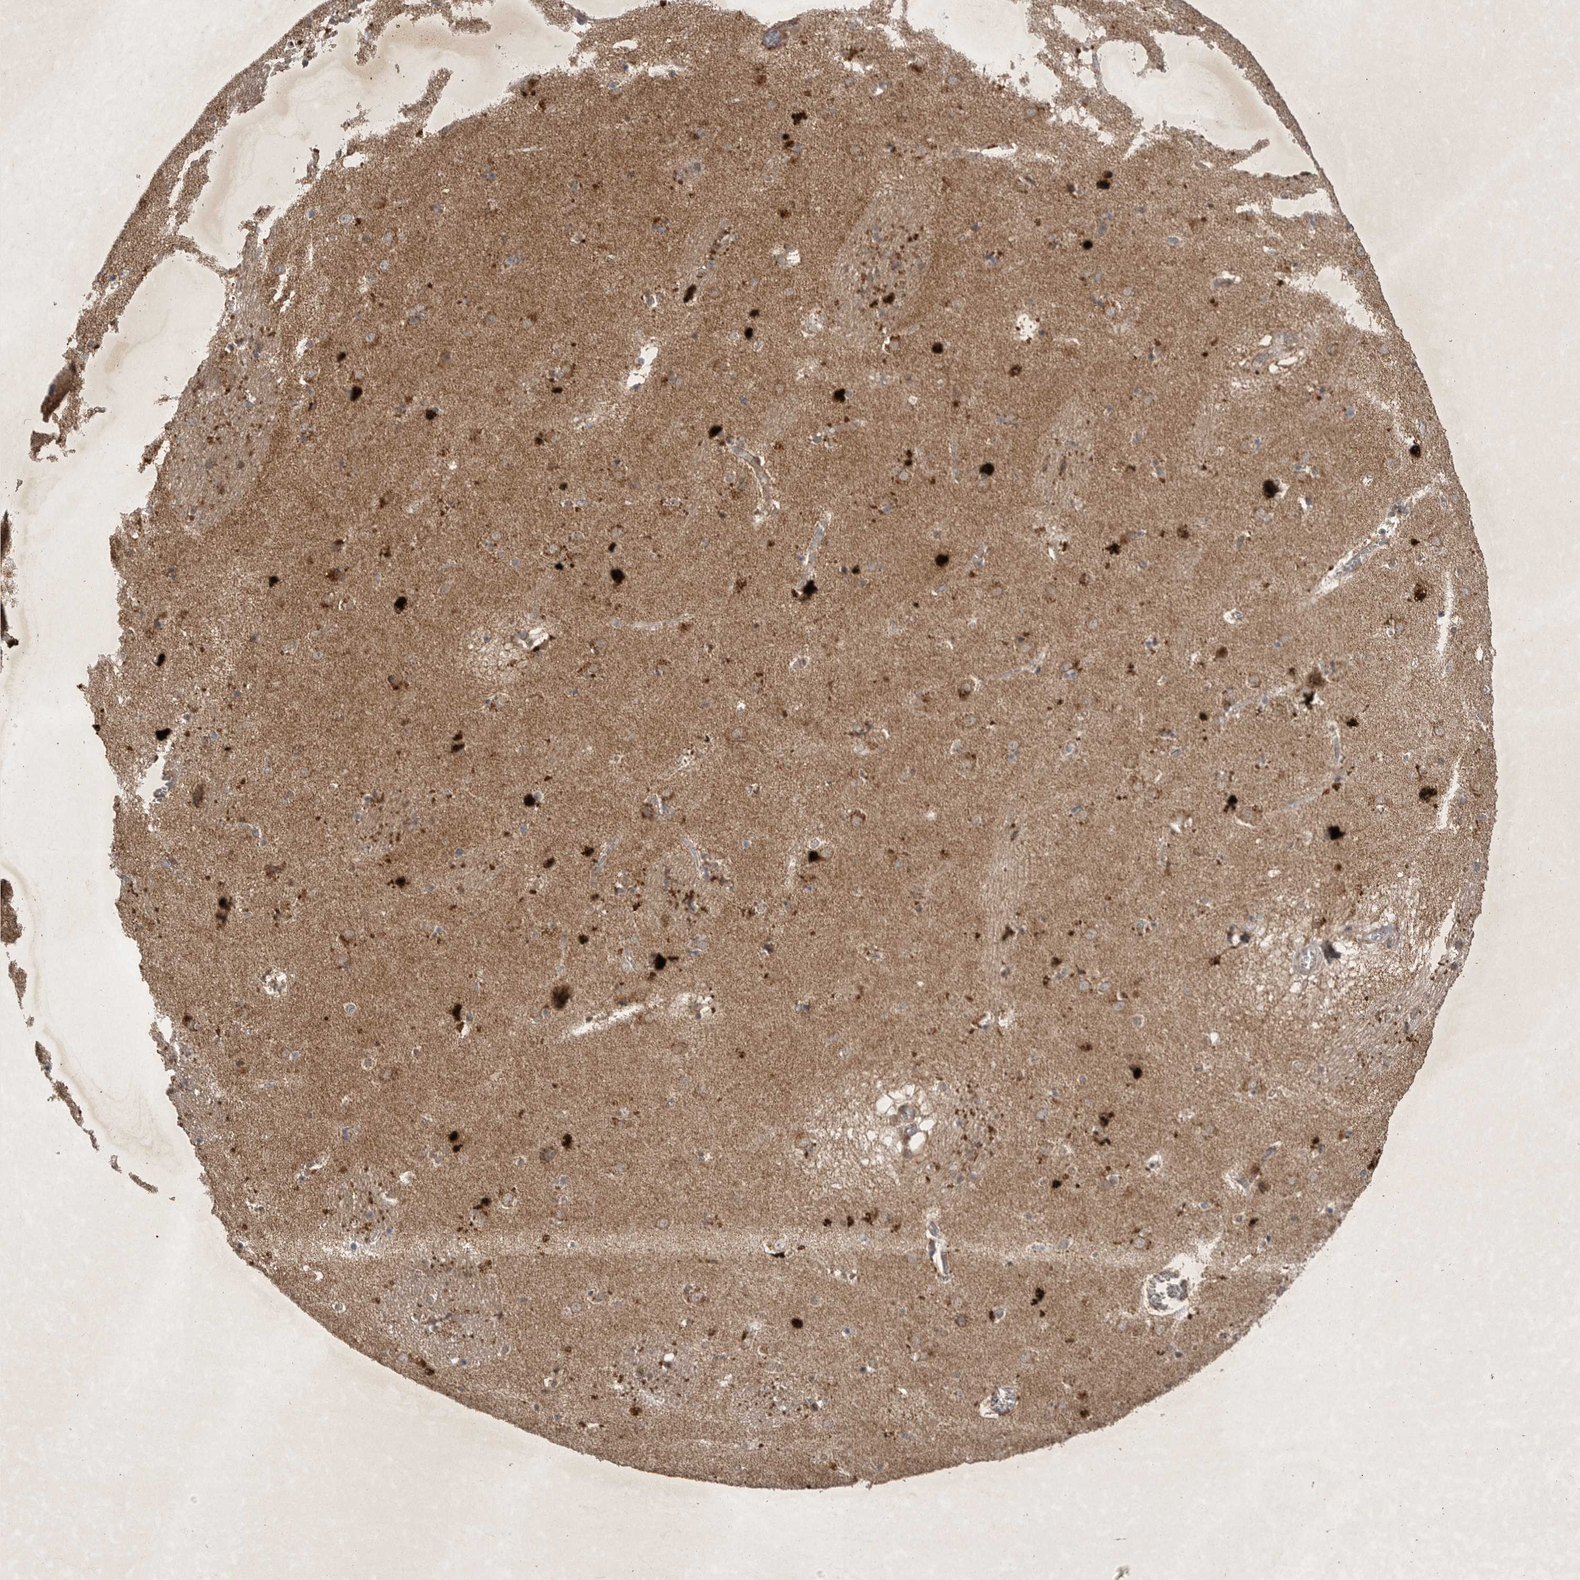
{"staining": {"intensity": "moderate", "quantity": "25%-75%", "location": "cytoplasmic/membranous"}, "tissue": "caudate", "cell_type": "Glial cells", "image_type": "normal", "snomed": [{"axis": "morphology", "description": "Normal tissue, NOS"}, {"axis": "topography", "description": "Lateral ventricle wall"}], "caption": "Immunohistochemistry (IHC) photomicrograph of benign caudate stained for a protein (brown), which exhibits medium levels of moderate cytoplasmic/membranous staining in about 25%-75% of glial cells.", "gene": "DDR1", "patient": {"sex": "male", "age": 70}}